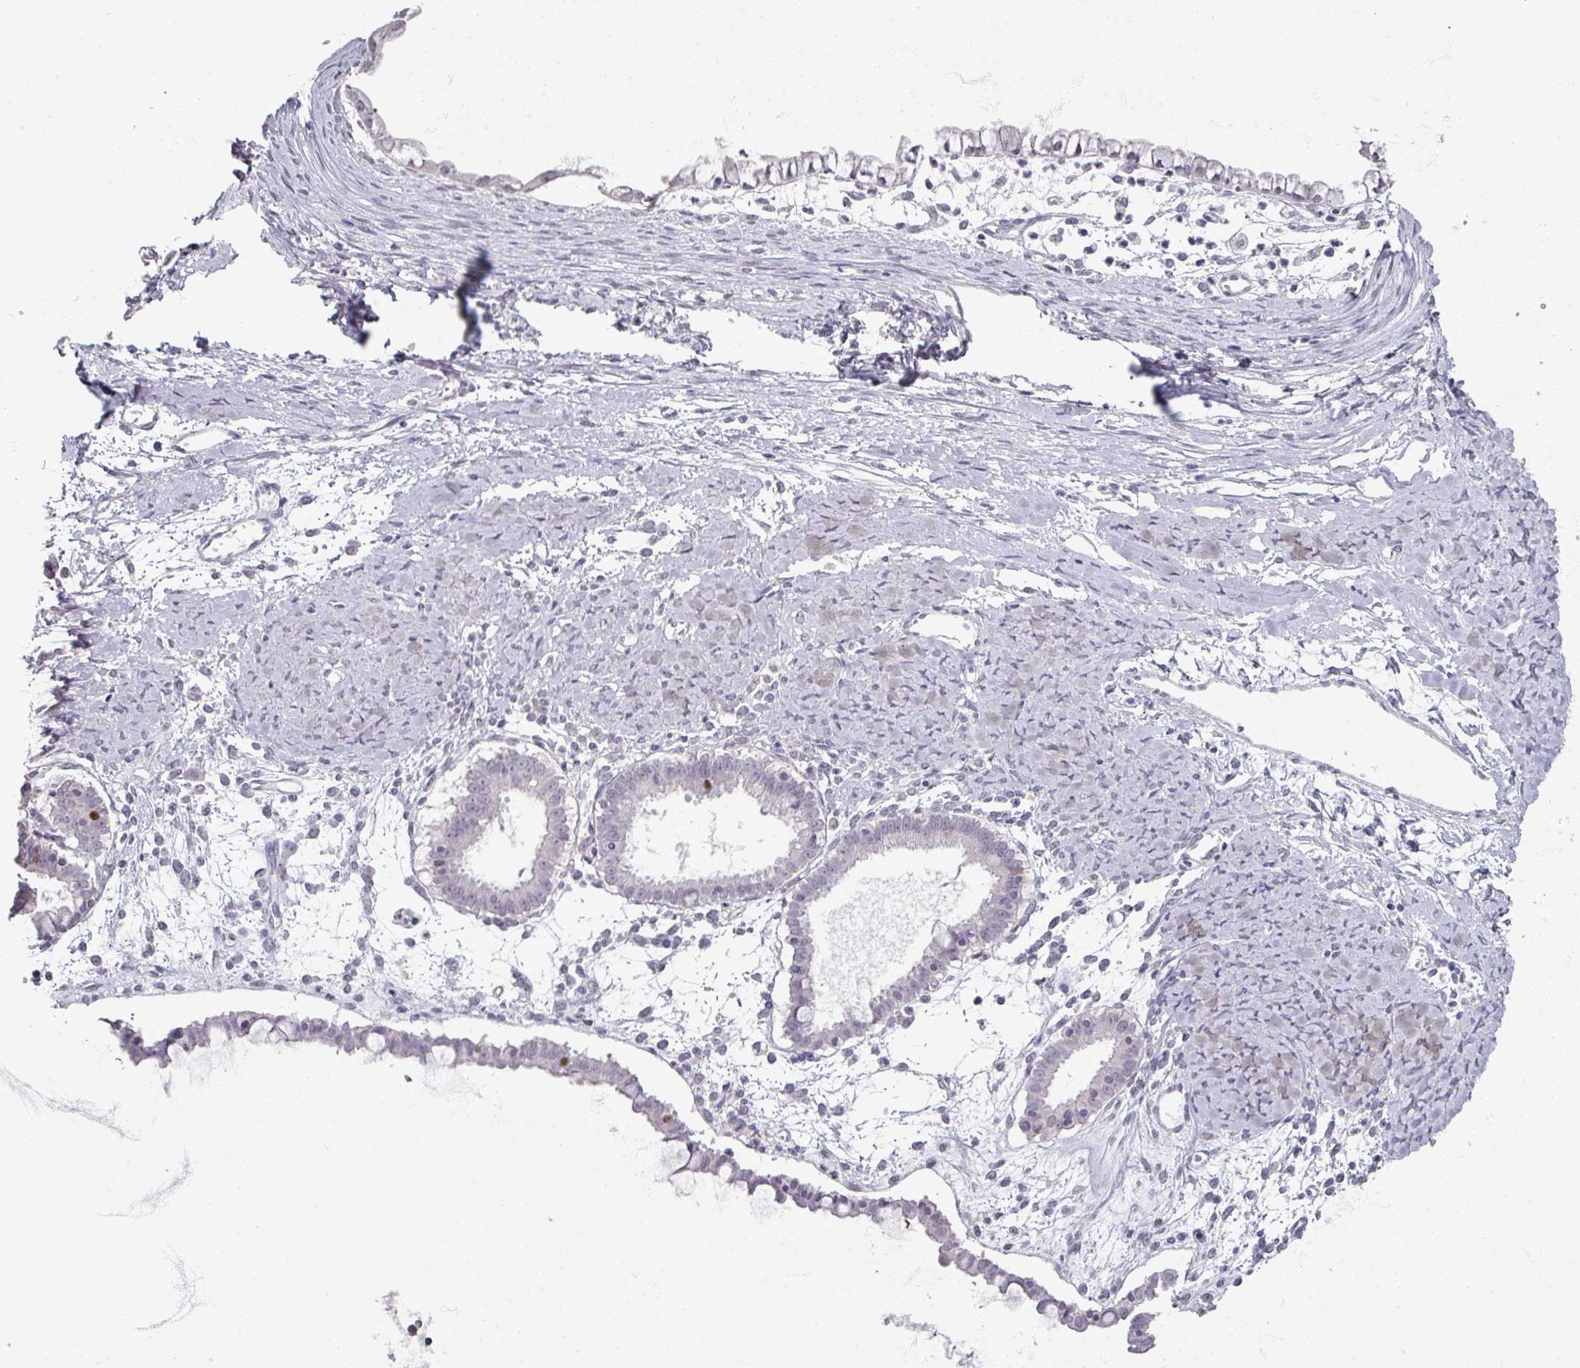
{"staining": {"intensity": "negative", "quantity": "none", "location": "none"}, "tissue": "ovarian cancer", "cell_type": "Tumor cells", "image_type": "cancer", "snomed": [{"axis": "morphology", "description": "Cystadenocarcinoma, mucinous, NOS"}, {"axis": "topography", "description": "Ovary"}], "caption": "IHC of human ovarian cancer (mucinous cystadenocarcinoma) reveals no expression in tumor cells.", "gene": "SOX11", "patient": {"sex": "female", "age": 61}}